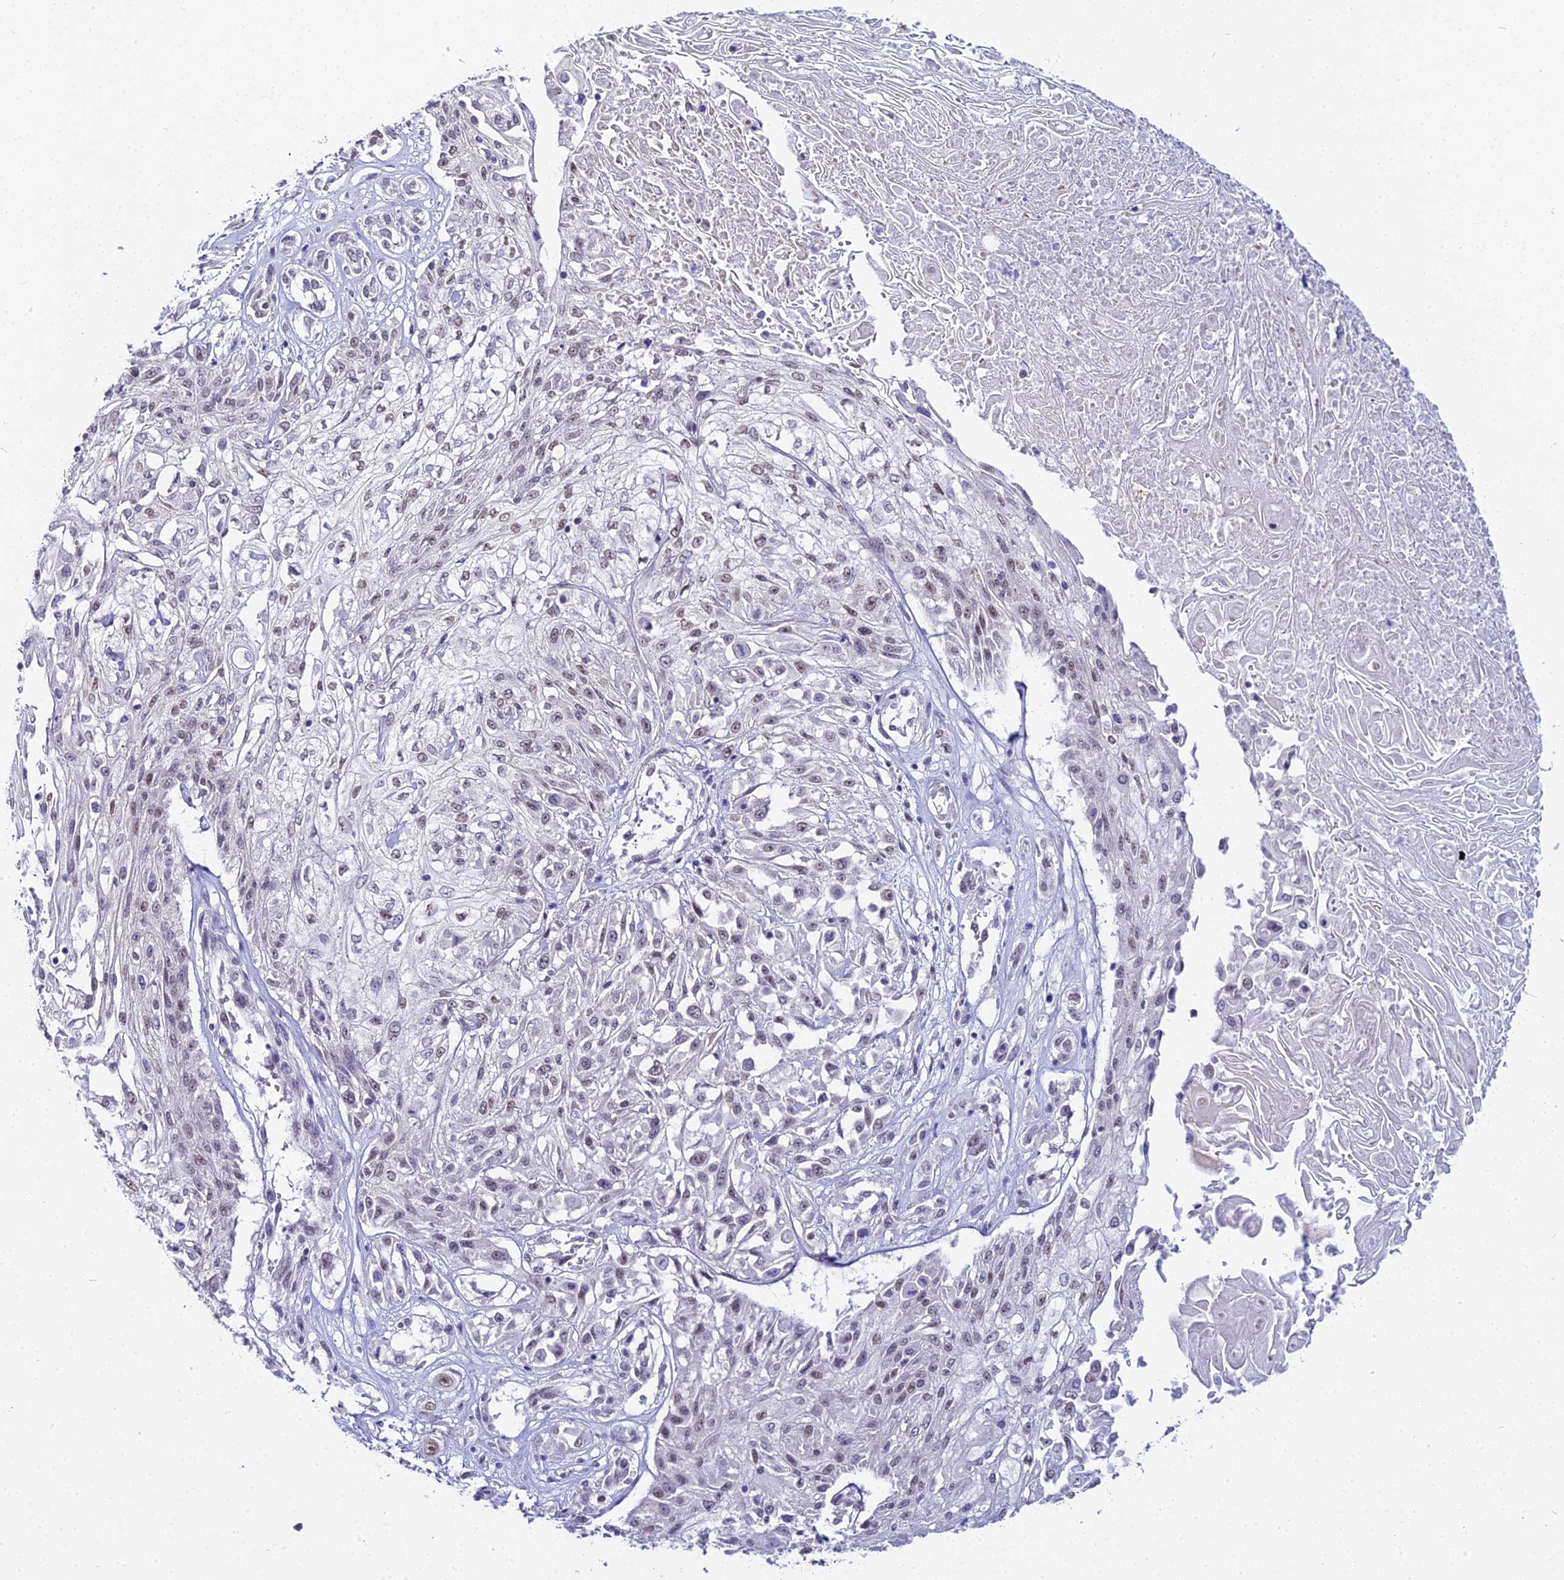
{"staining": {"intensity": "weak", "quantity": "<25%", "location": "nuclear"}, "tissue": "skin cancer", "cell_type": "Tumor cells", "image_type": "cancer", "snomed": [{"axis": "morphology", "description": "Squamous cell carcinoma, NOS"}, {"axis": "morphology", "description": "Squamous cell carcinoma, metastatic, NOS"}, {"axis": "topography", "description": "Skin"}, {"axis": "topography", "description": "Lymph node"}], "caption": "Immunohistochemistry photomicrograph of skin cancer stained for a protein (brown), which reveals no staining in tumor cells. Nuclei are stained in blue.", "gene": "RBM12", "patient": {"sex": "male", "age": 75}}